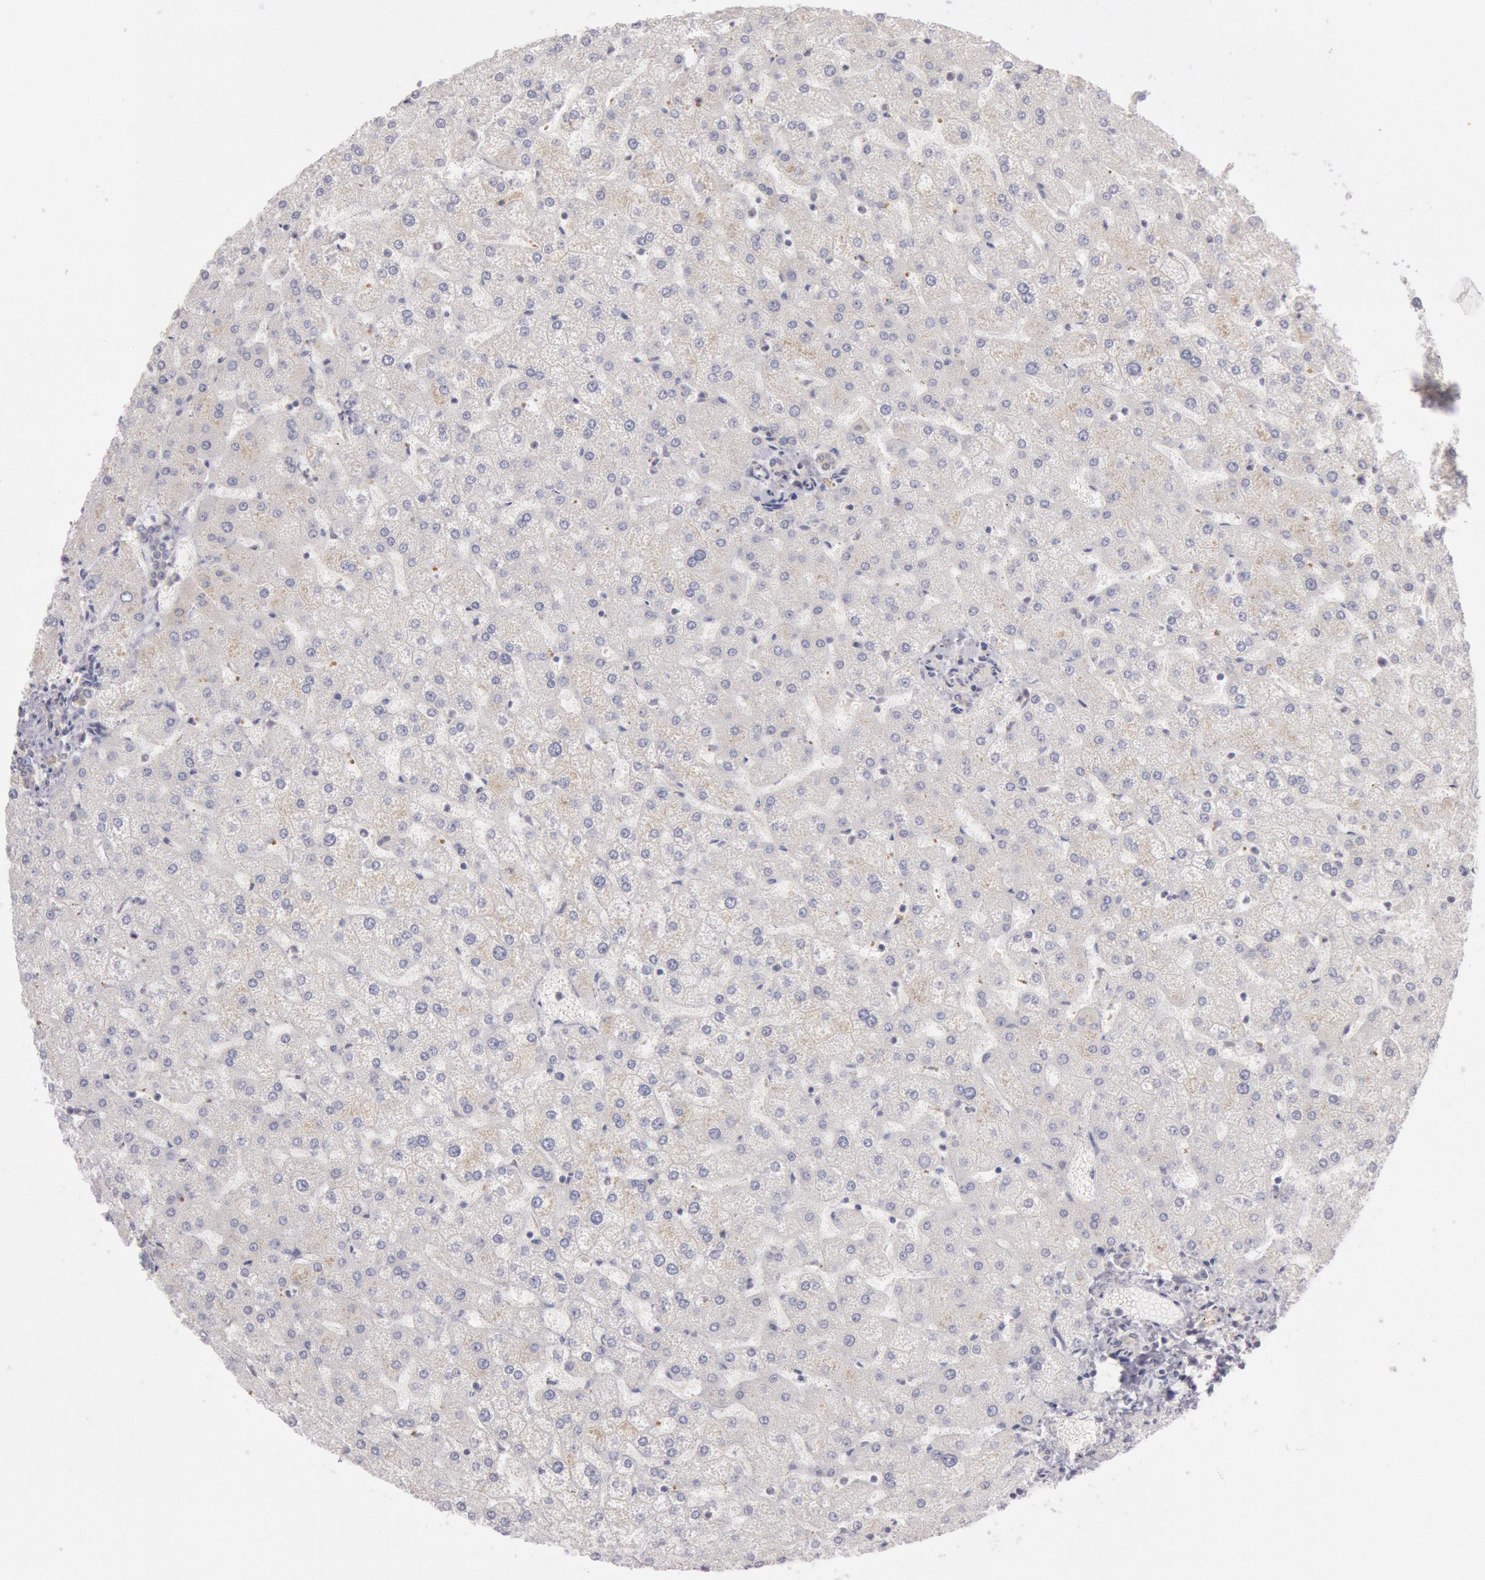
{"staining": {"intensity": "negative", "quantity": "none", "location": "none"}, "tissue": "liver", "cell_type": "Cholangiocytes", "image_type": "normal", "snomed": [{"axis": "morphology", "description": "Normal tissue, NOS"}, {"axis": "topography", "description": "Liver"}], "caption": "A high-resolution photomicrograph shows IHC staining of unremarkable liver, which reveals no significant expression in cholangiocytes.", "gene": "PIK3R1", "patient": {"sex": "female", "age": 32}}